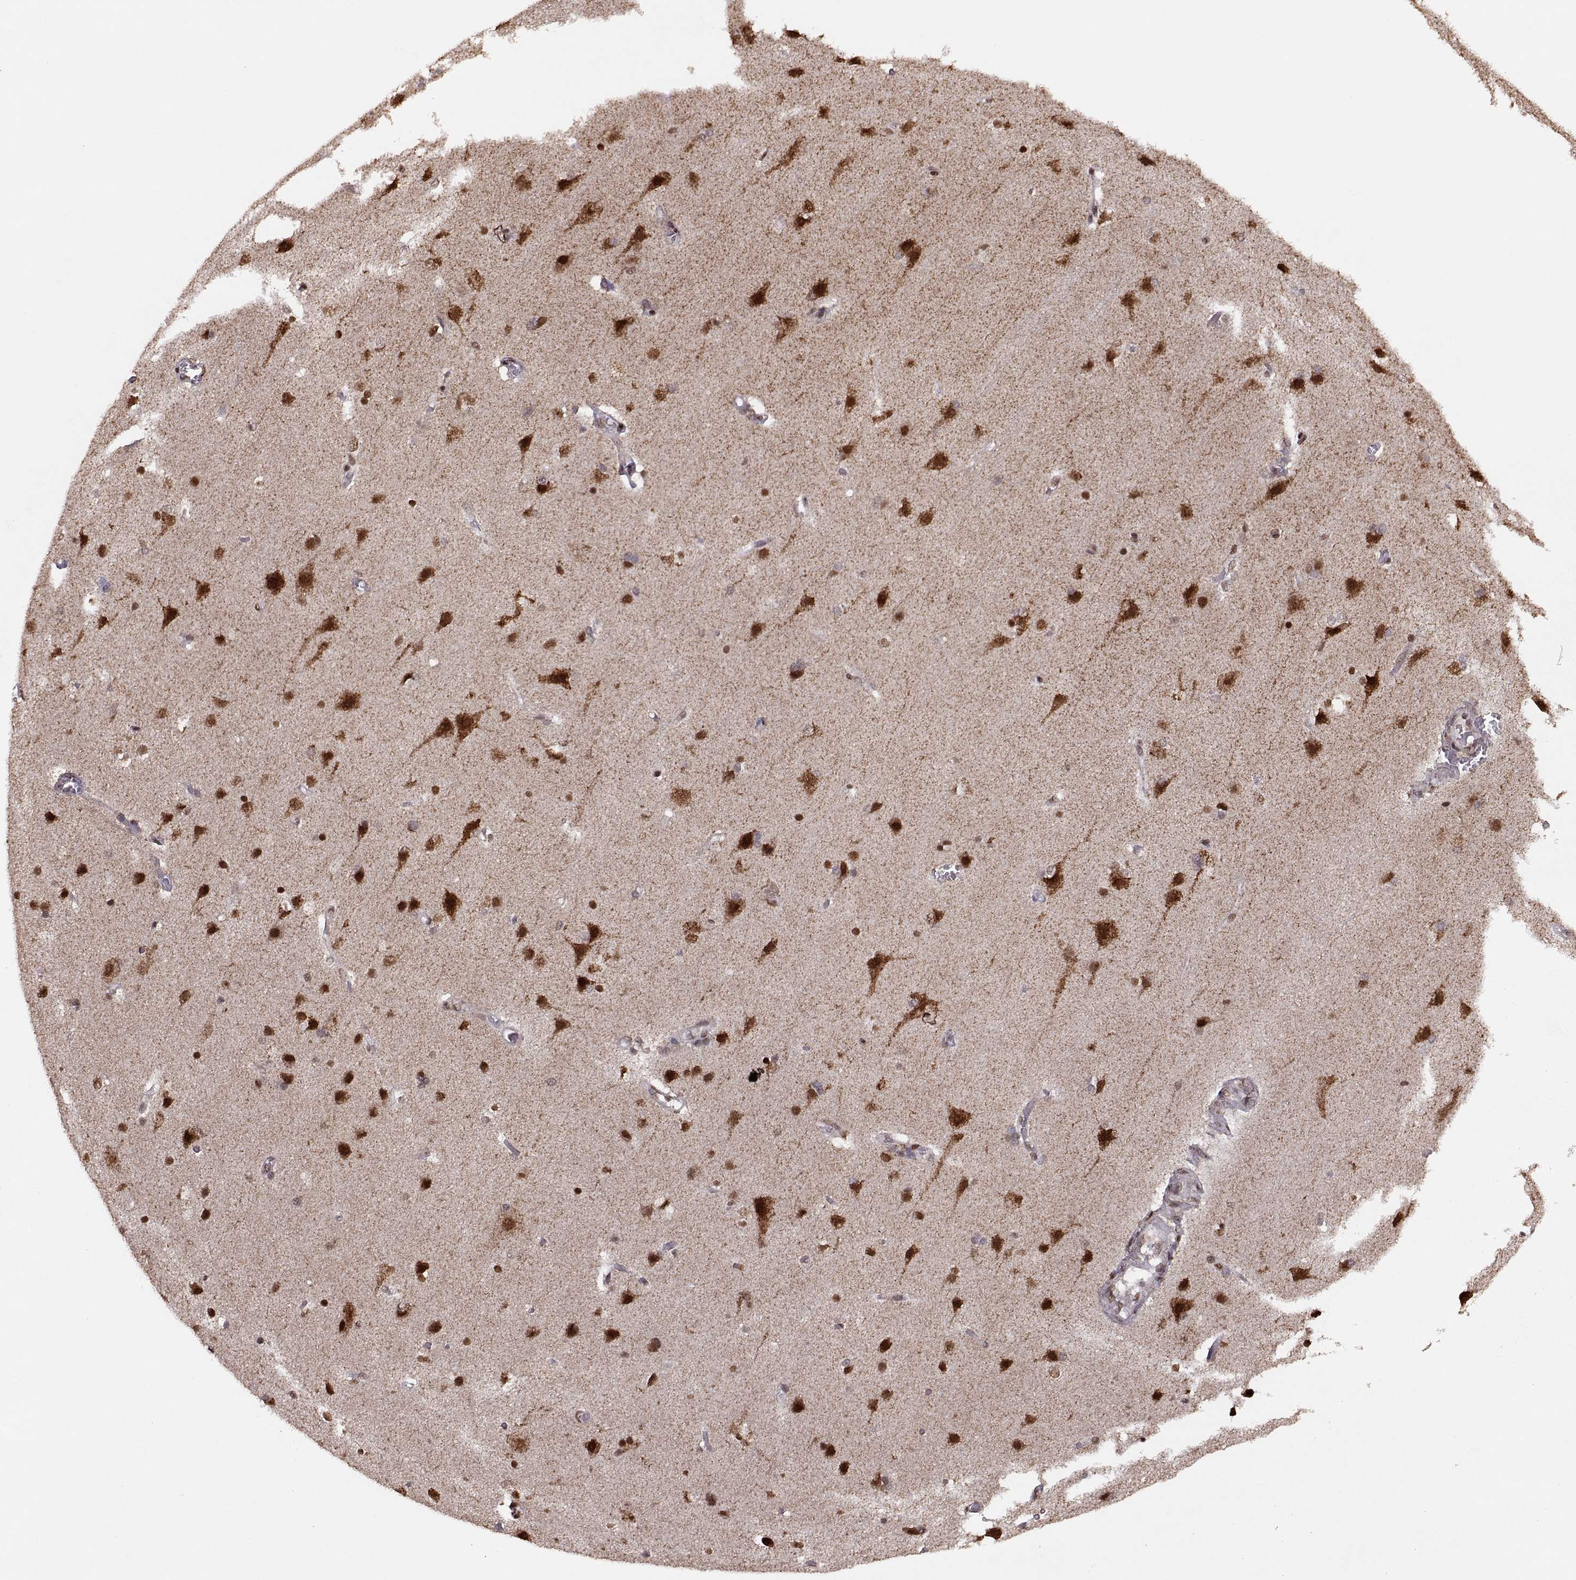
{"staining": {"intensity": "negative", "quantity": "none", "location": "none"}, "tissue": "cerebral cortex", "cell_type": "Endothelial cells", "image_type": "normal", "snomed": [{"axis": "morphology", "description": "Normal tissue, NOS"}, {"axis": "topography", "description": "Cerebral cortex"}], "caption": "This is a micrograph of IHC staining of benign cerebral cortex, which shows no expression in endothelial cells. (DAB IHC visualized using brightfield microscopy, high magnification).", "gene": "RFT1", "patient": {"sex": "male", "age": 37}}